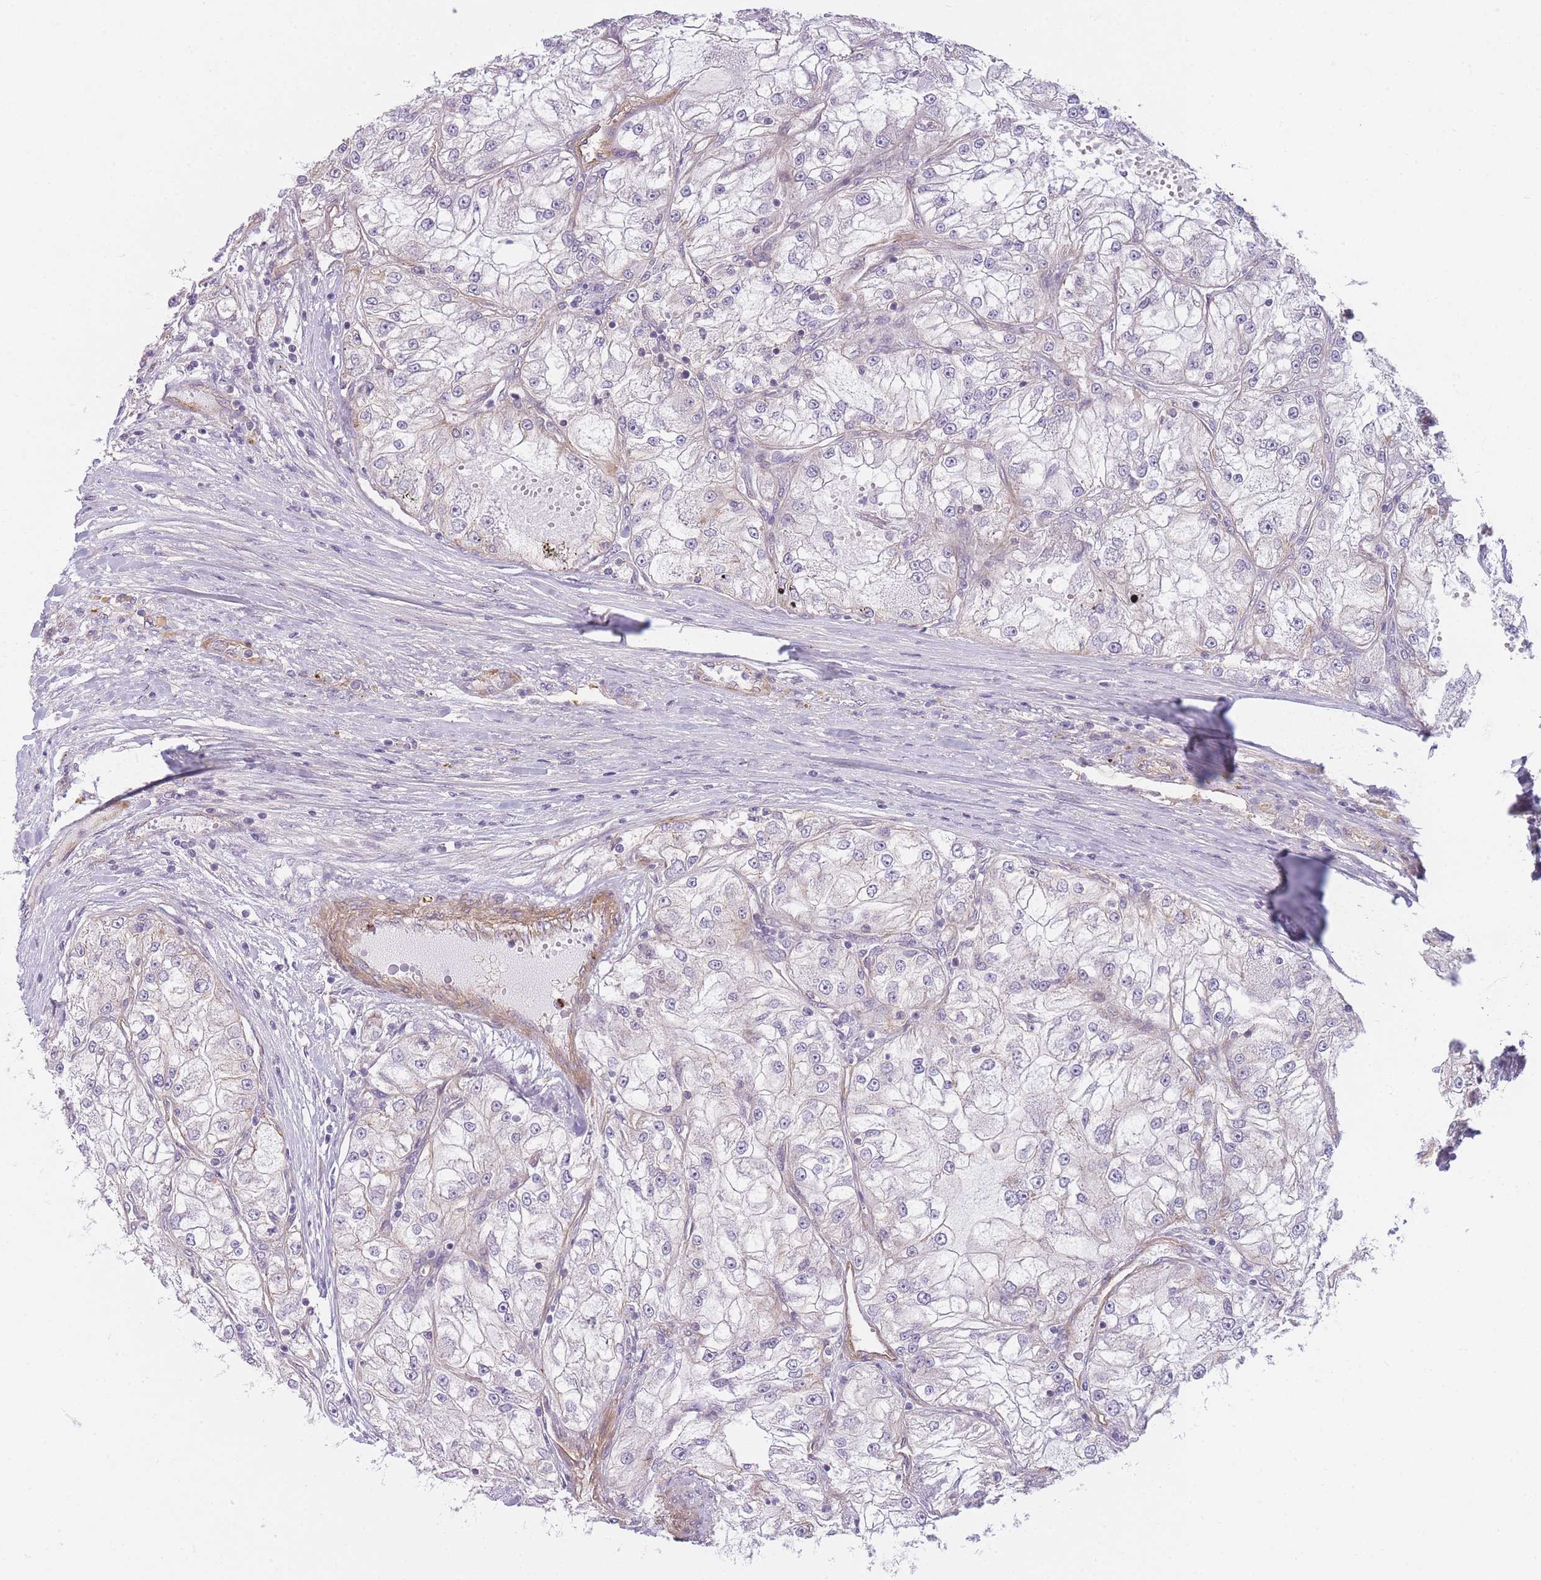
{"staining": {"intensity": "negative", "quantity": "none", "location": "none"}, "tissue": "renal cancer", "cell_type": "Tumor cells", "image_type": "cancer", "snomed": [{"axis": "morphology", "description": "Adenocarcinoma, NOS"}, {"axis": "topography", "description": "Kidney"}], "caption": "The immunohistochemistry (IHC) histopathology image has no significant expression in tumor cells of adenocarcinoma (renal) tissue. Nuclei are stained in blue.", "gene": "SLC7A6", "patient": {"sex": "female", "age": 72}}